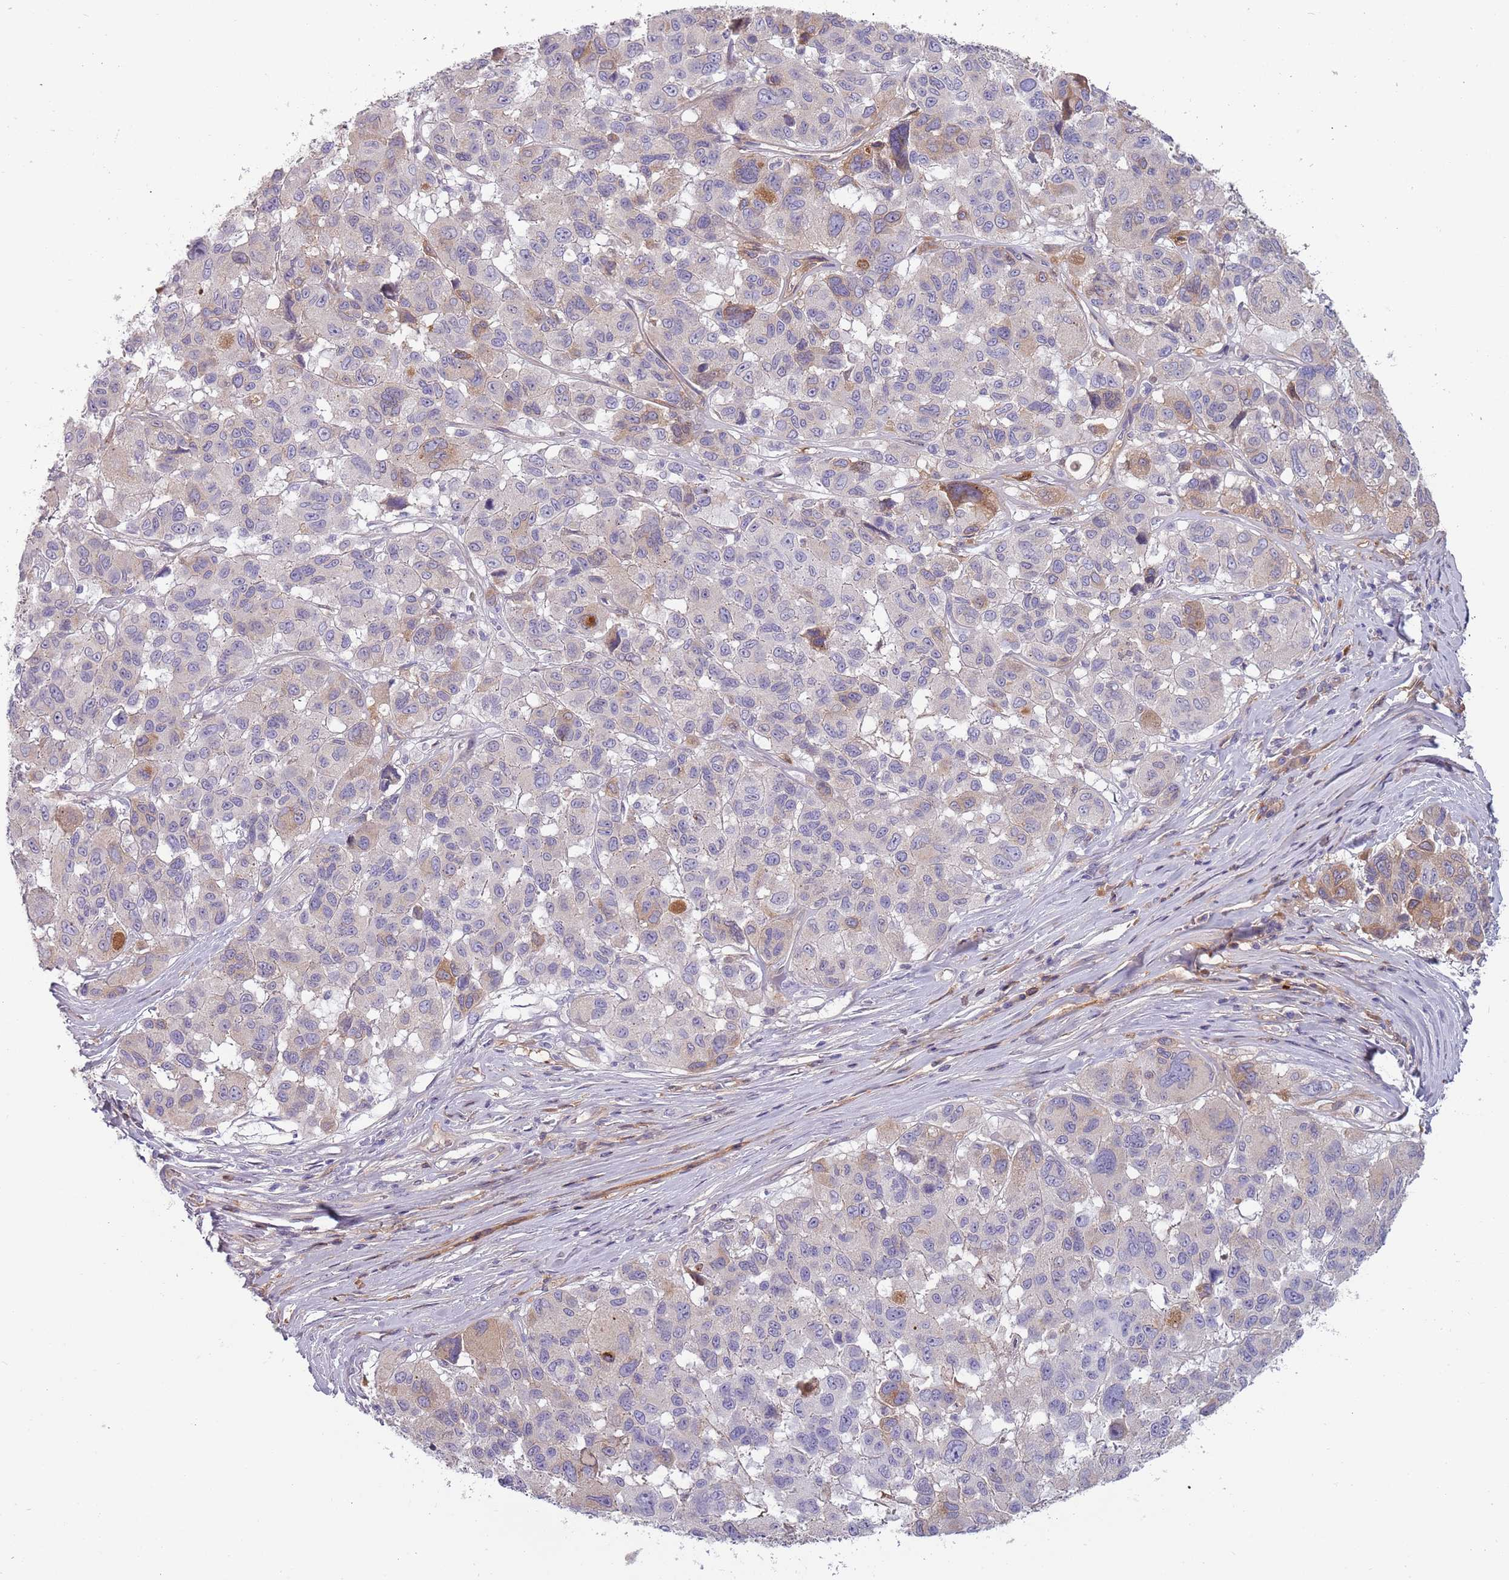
{"staining": {"intensity": "moderate", "quantity": "<25%", "location": "cytoplasmic/membranous"}, "tissue": "melanoma", "cell_type": "Tumor cells", "image_type": "cancer", "snomed": [{"axis": "morphology", "description": "Malignant melanoma, NOS"}, {"axis": "topography", "description": "Skin"}], "caption": "Human malignant melanoma stained with a protein marker reveals moderate staining in tumor cells.", "gene": "TNFRSF6B", "patient": {"sex": "female", "age": 66}}